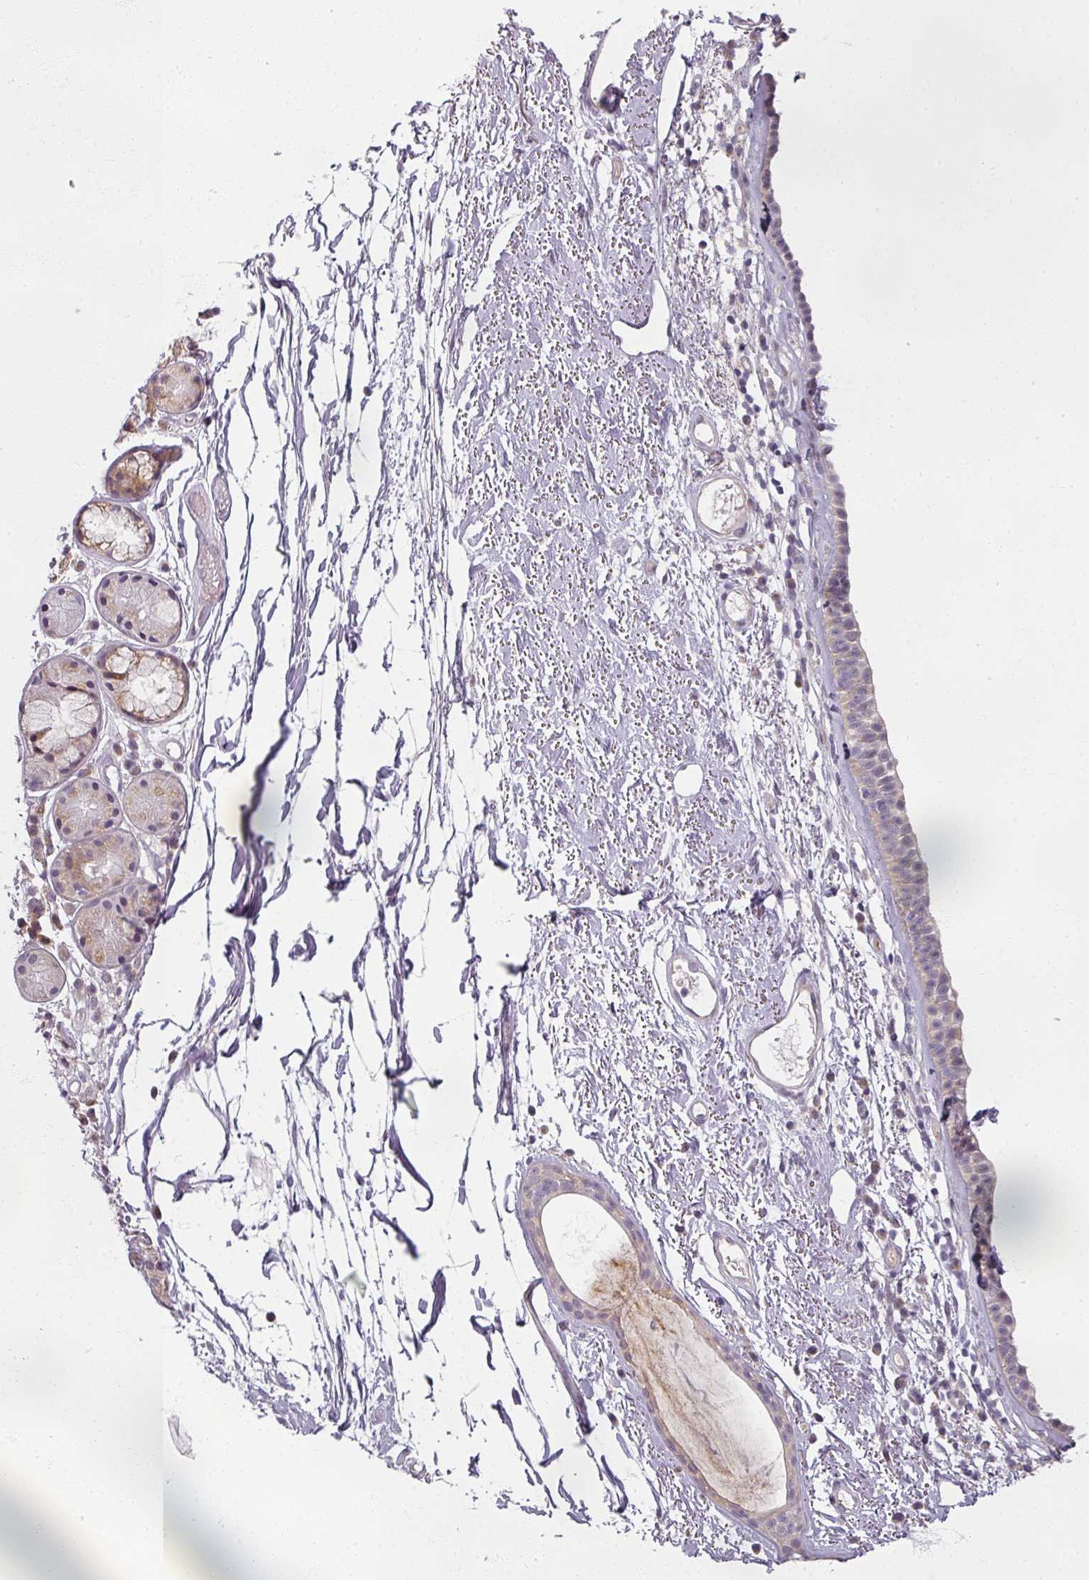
{"staining": {"intensity": "strong", "quantity": "25%-75%", "location": "cytoplasmic/membranous"}, "tissue": "nasopharynx", "cell_type": "Respiratory epithelial cells", "image_type": "normal", "snomed": [{"axis": "morphology", "description": "Normal tissue, NOS"}, {"axis": "topography", "description": "Cartilage tissue"}, {"axis": "topography", "description": "Nasopharynx"}], "caption": "Normal nasopharynx was stained to show a protein in brown. There is high levels of strong cytoplasmic/membranous positivity in approximately 25%-75% of respiratory epithelial cells. Using DAB (3,3'-diaminobenzidine) (brown) and hematoxylin (blue) stains, captured at high magnification using brightfield microscopy.", "gene": "MYMK", "patient": {"sex": "male", "age": 56}}